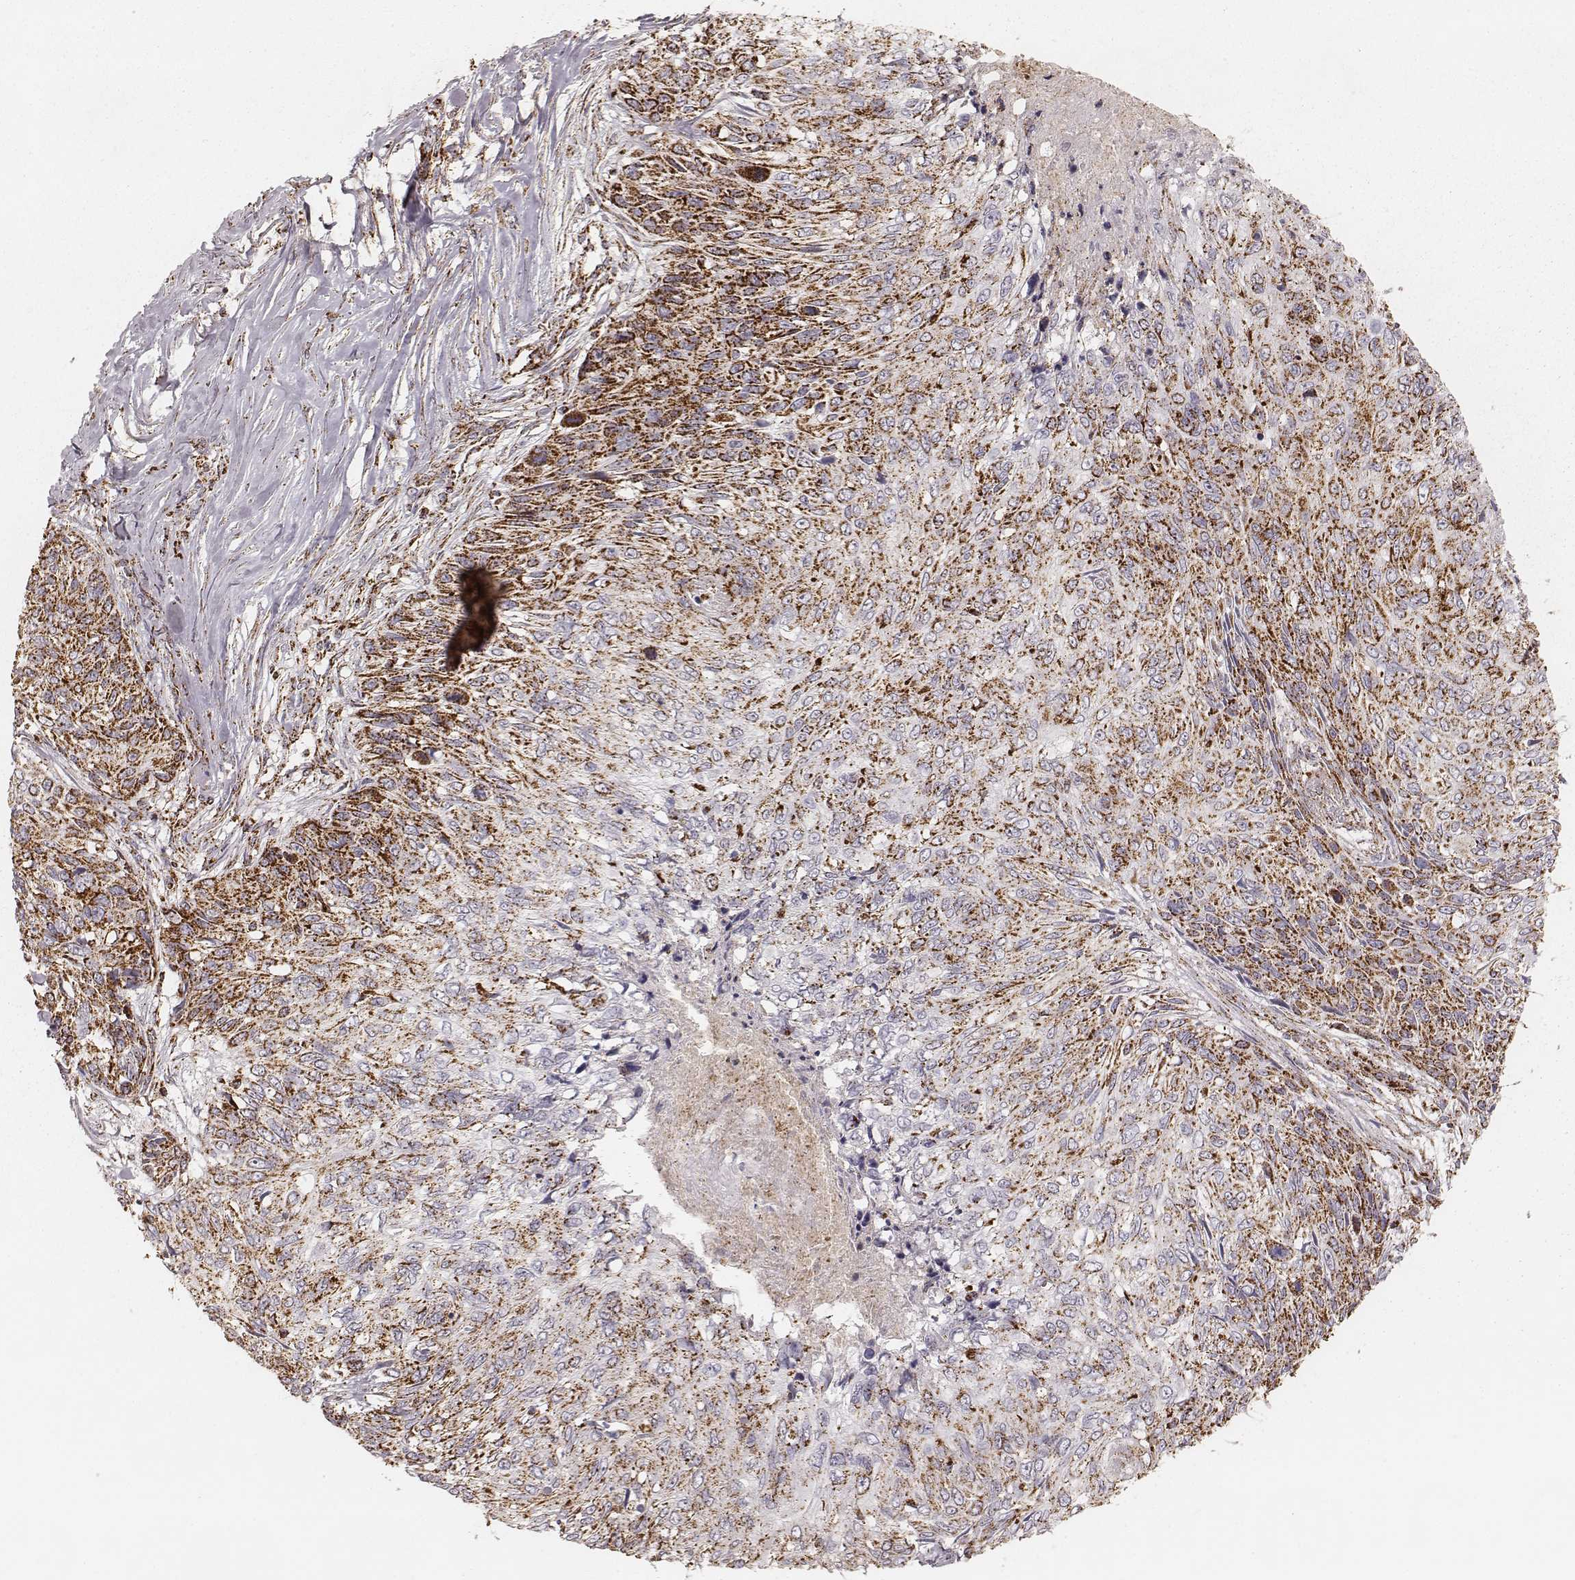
{"staining": {"intensity": "strong", "quantity": ">75%", "location": "cytoplasmic/membranous"}, "tissue": "skin cancer", "cell_type": "Tumor cells", "image_type": "cancer", "snomed": [{"axis": "morphology", "description": "Squamous cell carcinoma, NOS"}, {"axis": "topography", "description": "Skin"}], "caption": "This is an image of IHC staining of skin cancer, which shows strong staining in the cytoplasmic/membranous of tumor cells.", "gene": "CS", "patient": {"sex": "male", "age": 92}}